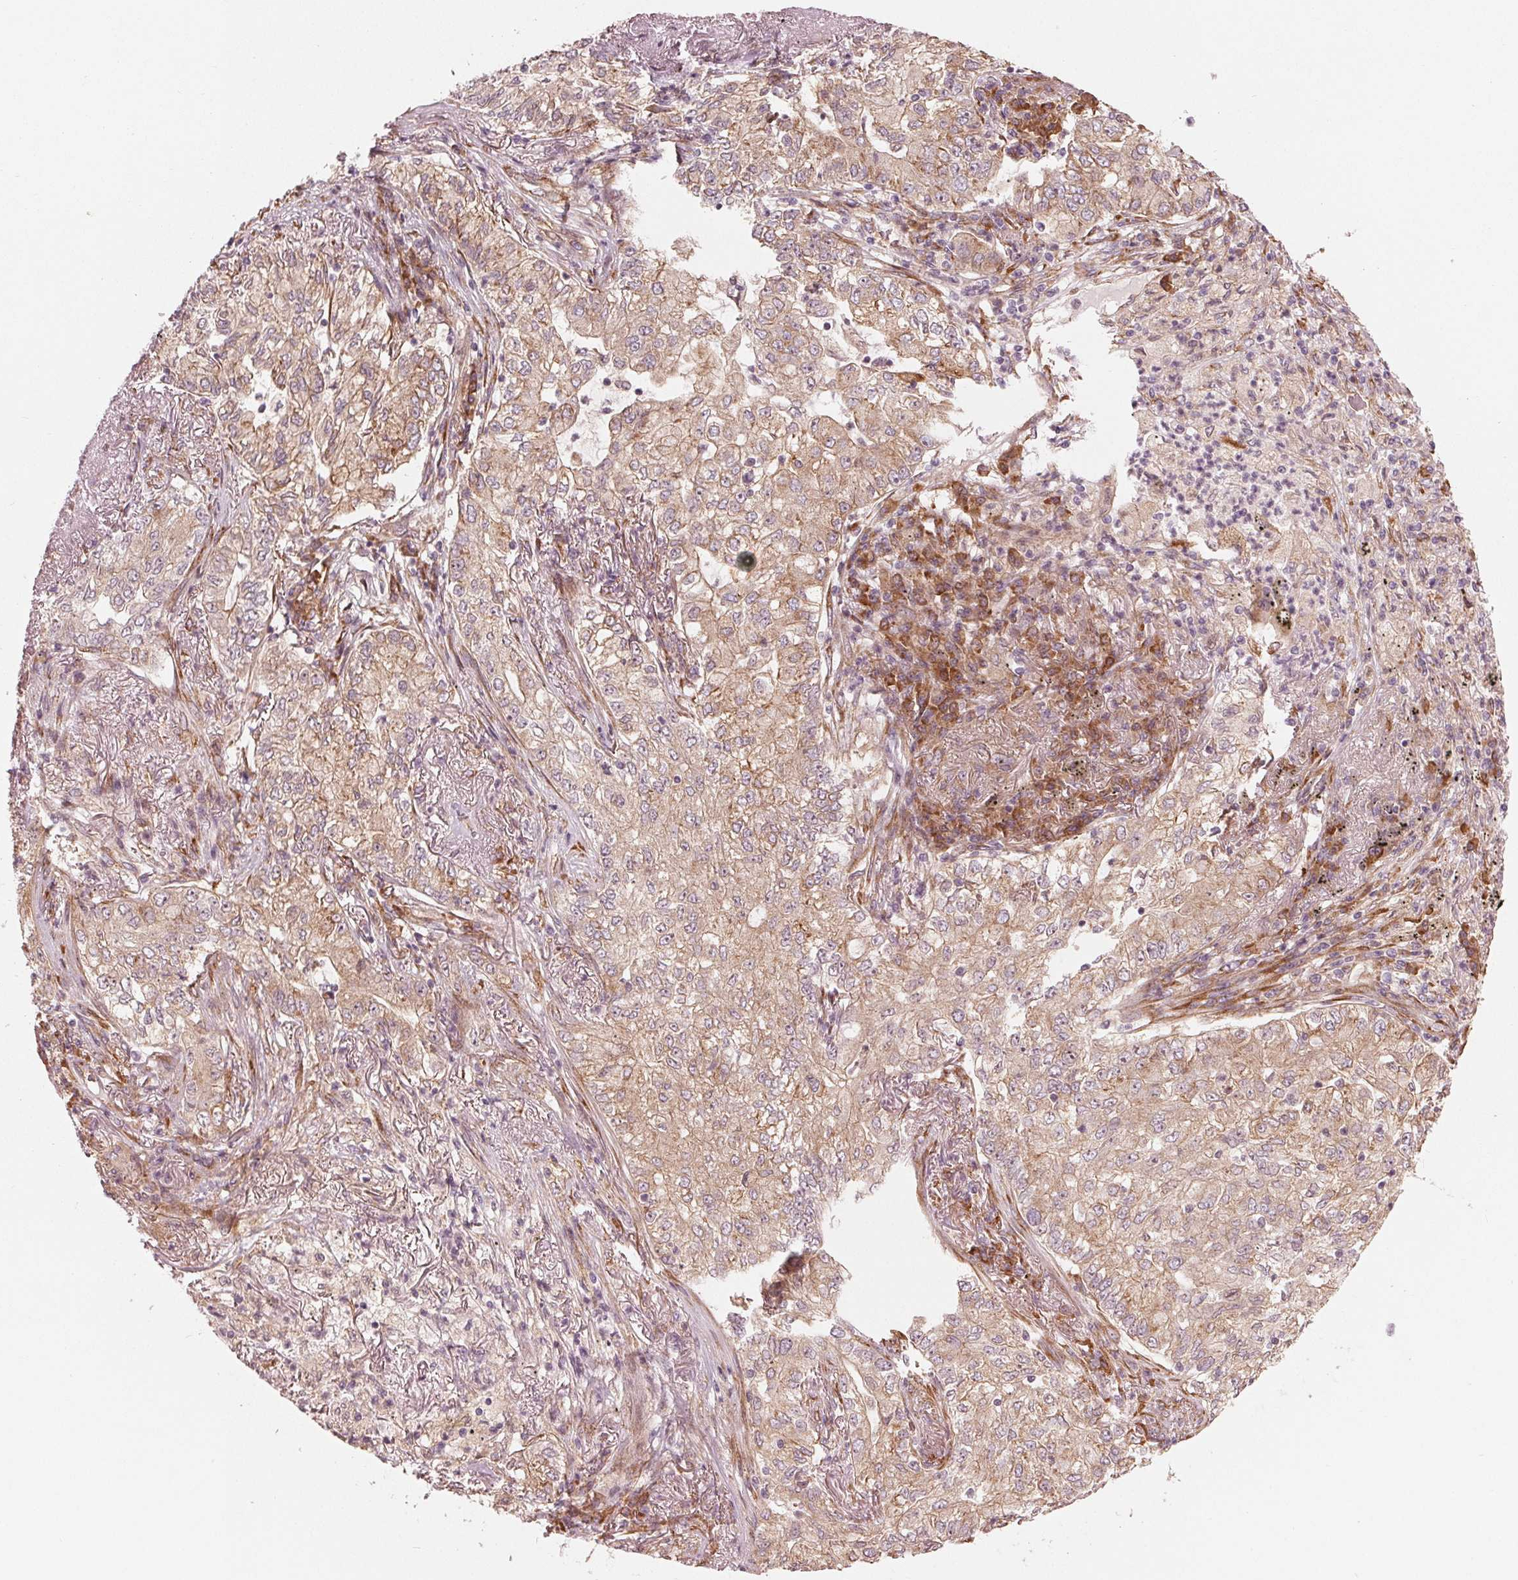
{"staining": {"intensity": "moderate", "quantity": ">75%", "location": "cytoplasmic/membranous"}, "tissue": "lung cancer", "cell_type": "Tumor cells", "image_type": "cancer", "snomed": [{"axis": "morphology", "description": "Adenocarcinoma, NOS"}, {"axis": "topography", "description": "Lung"}], "caption": "Tumor cells demonstrate moderate cytoplasmic/membranous positivity in about >75% of cells in lung adenocarcinoma.", "gene": "CMIP", "patient": {"sex": "female", "age": 73}}